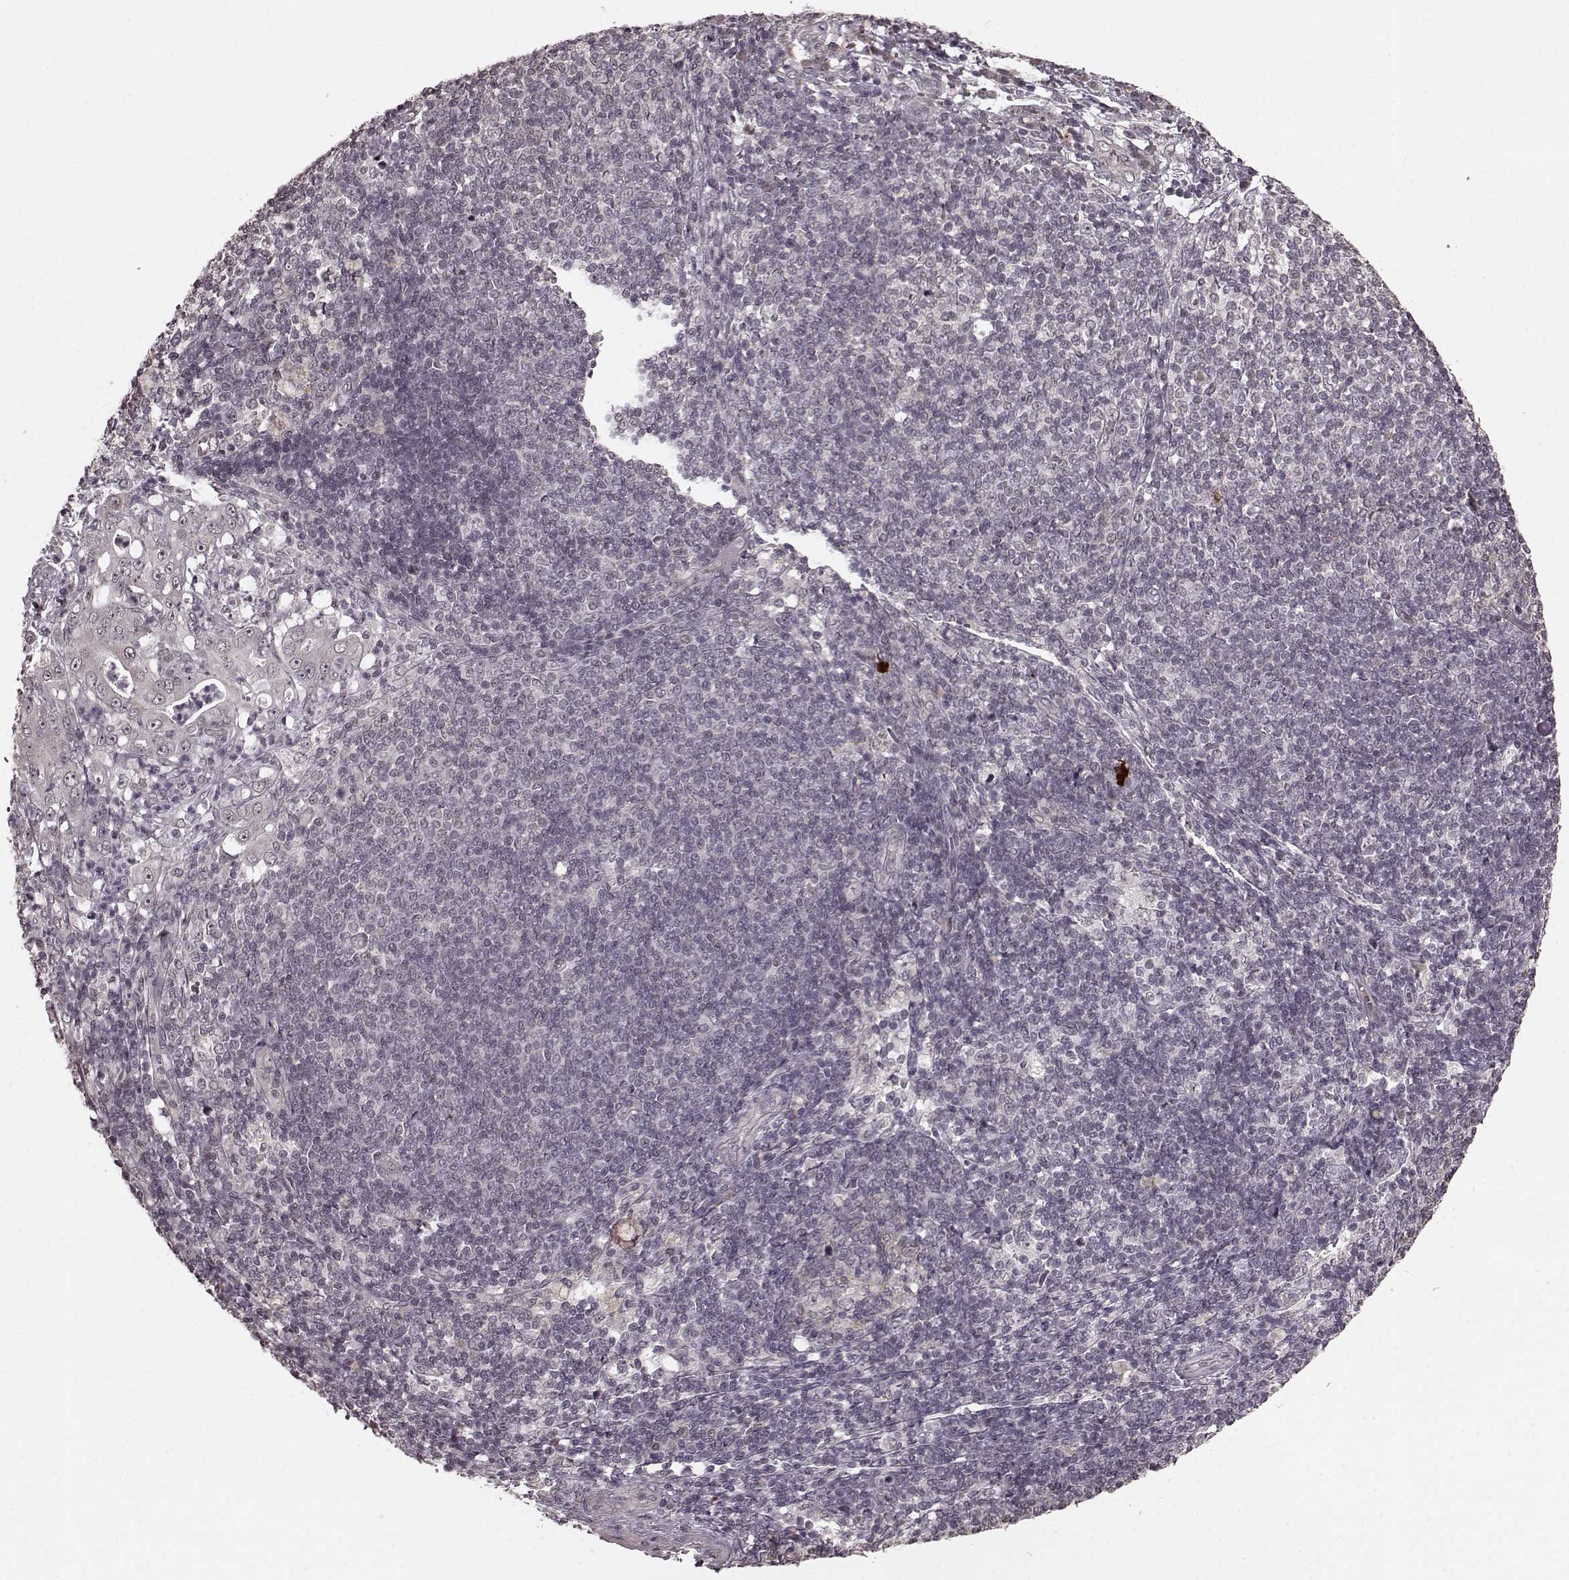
{"staining": {"intensity": "negative", "quantity": "none", "location": "none"}, "tissue": "pancreatic cancer", "cell_type": "Tumor cells", "image_type": "cancer", "snomed": [{"axis": "morphology", "description": "Adenocarcinoma, NOS"}, {"axis": "topography", "description": "Pancreas"}], "caption": "Tumor cells are negative for protein expression in human adenocarcinoma (pancreatic). Nuclei are stained in blue.", "gene": "PLCB4", "patient": {"sex": "male", "age": 71}}